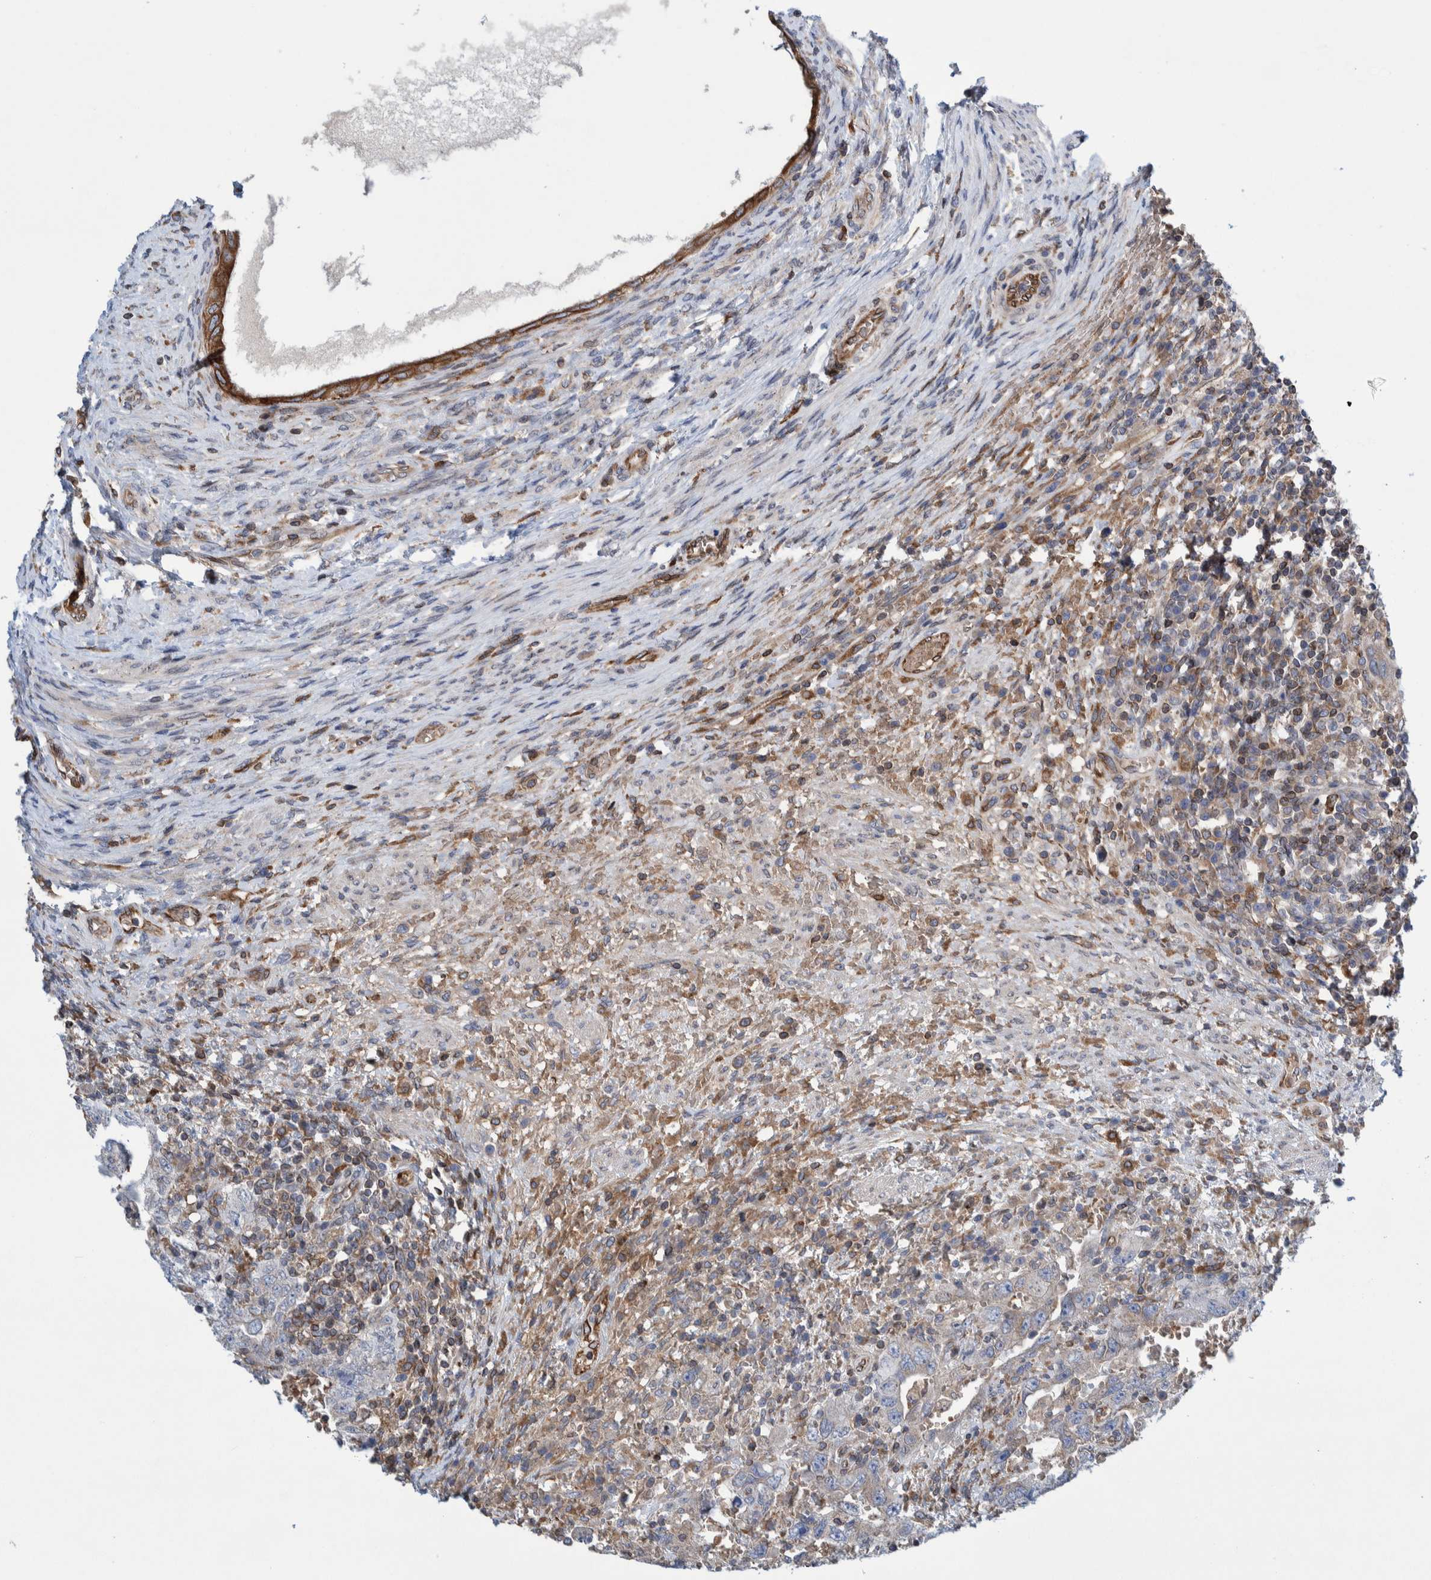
{"staining": {"intensity": "negative", "quantity": "none", "location": "none"}, "tissue": "testis cancer", "cell_type": "Tumor cells", "image_type": "cancer", "snomed": [{"axis": "morphology", "description": "Carcinoma, Embryonal, NOS"}, {"axis": "topography", "description": "Testis"}], "caption": "Tumor cells show no significant positivity in testis embryonal carcinoma.", "gene": "THEM6", "patient": {"sex": "male", "age": 26}}